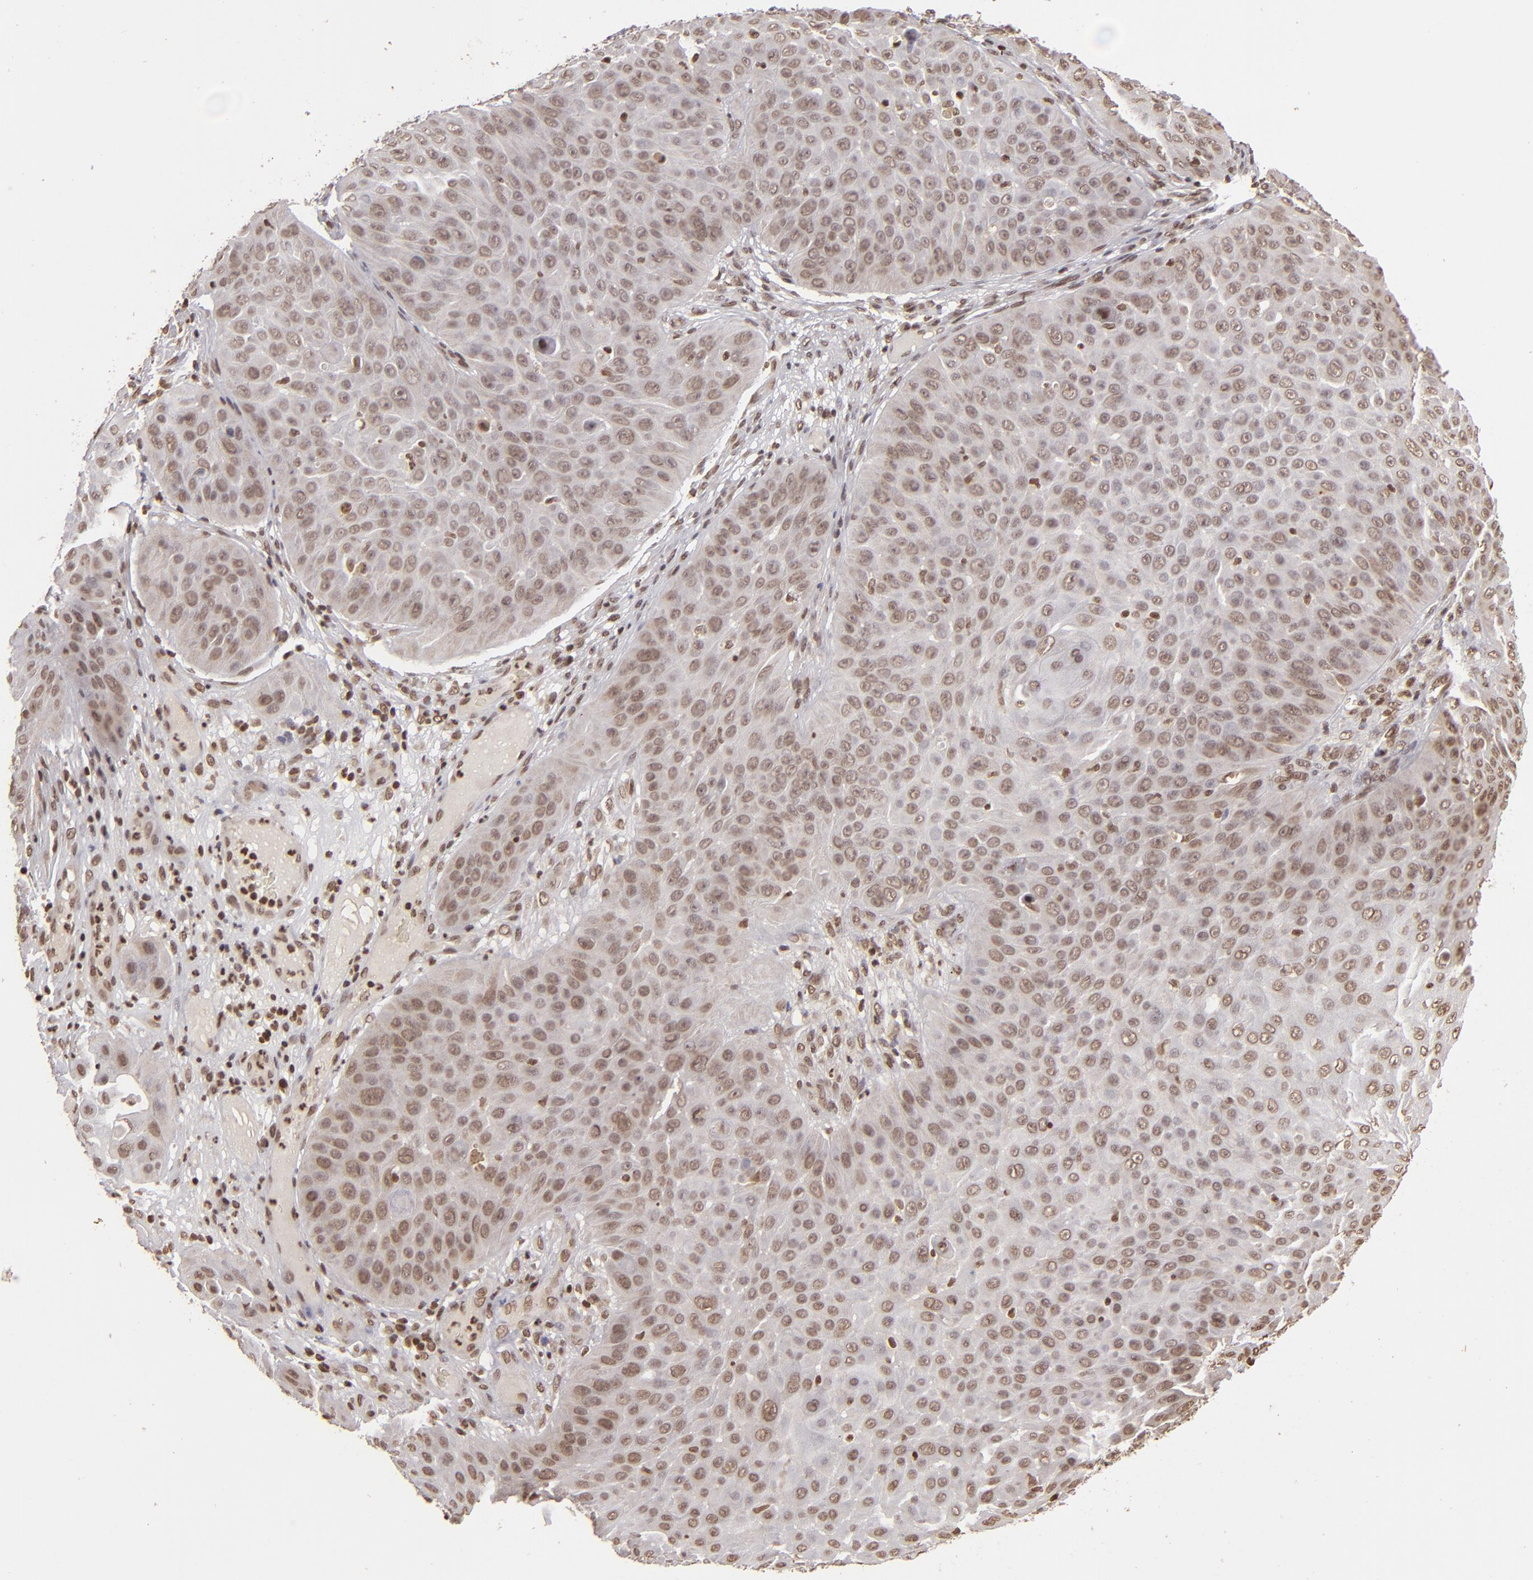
{"staining": {"intensity": "moderate", "quantity": "25%-75%", "location": "nuclear"}, "tissue": "skin cancer", "cell_type": "Tumor cells", "image_type": "cancer", "snomed": [{"axis": "morphology", "description": "Squamous cell carcinoma, NOS"}, {"axis": "topography", "description": "Skin"}], "caption": "Approximately 25%-75% of tumor cells in human skin cancer demonstrate moderate nuclear protein positivity as visualized by brown immunohistochemical staining.", "gene": "CUL3", "patient": {"sex": "male", "age": 82}}